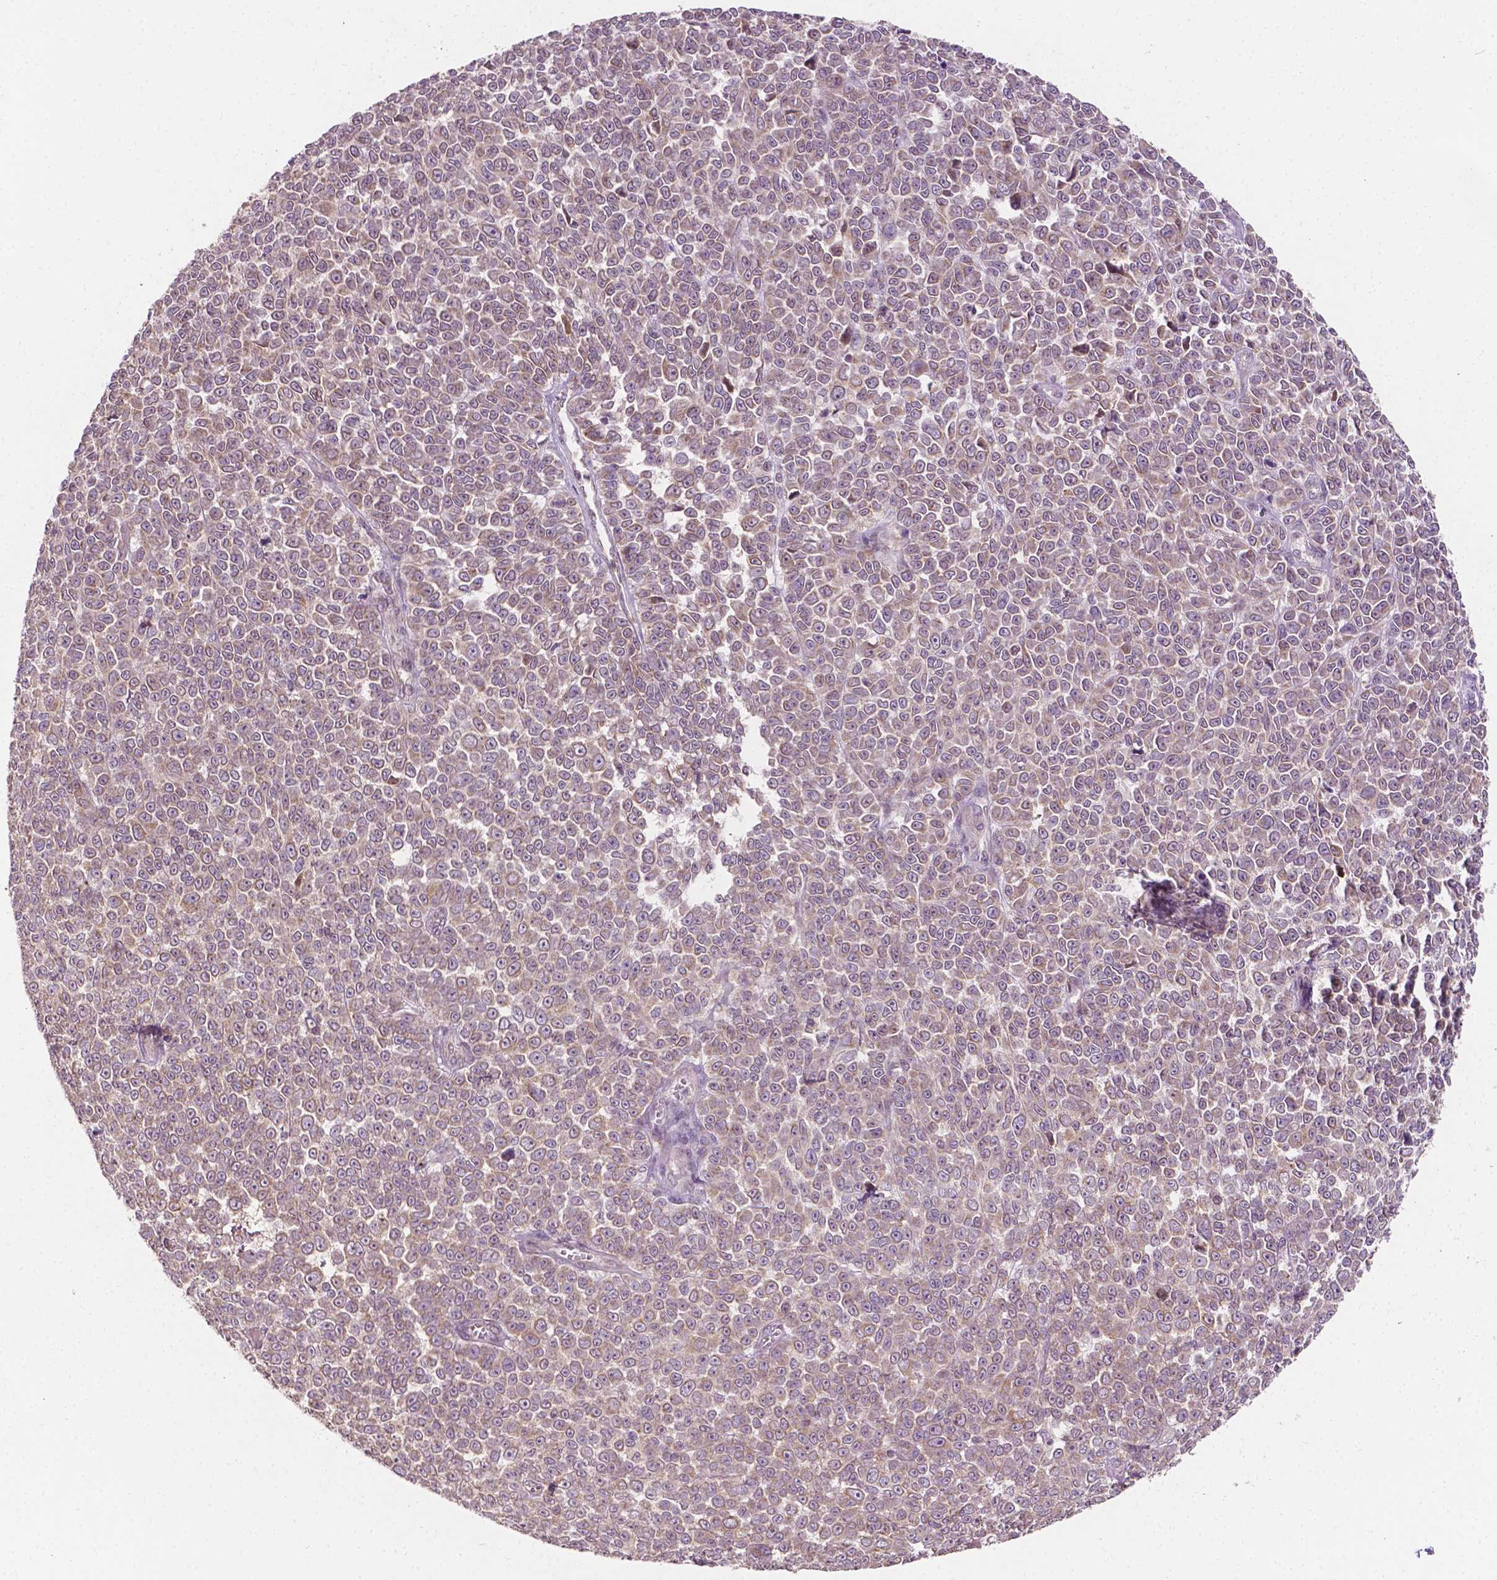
{"staining": {"intensity": "weak", "quantity": "25%-75%", "location": "cytoplasmic/membranous"}, "tissue": "melanoma", "cell_type": "Tumor cells", "image_type": "cancer", "snomed": [{"axis": "morphology", "description": "Malignant melanoma, NOS"}, {"axis": "topography", "description": "Skin"}], "caption": "Human melanoma stained with a protein marker exhibits weak staining in tumor cells.", "gene": "EBAG9", "patient": {"sex": "female", "age": 95}}